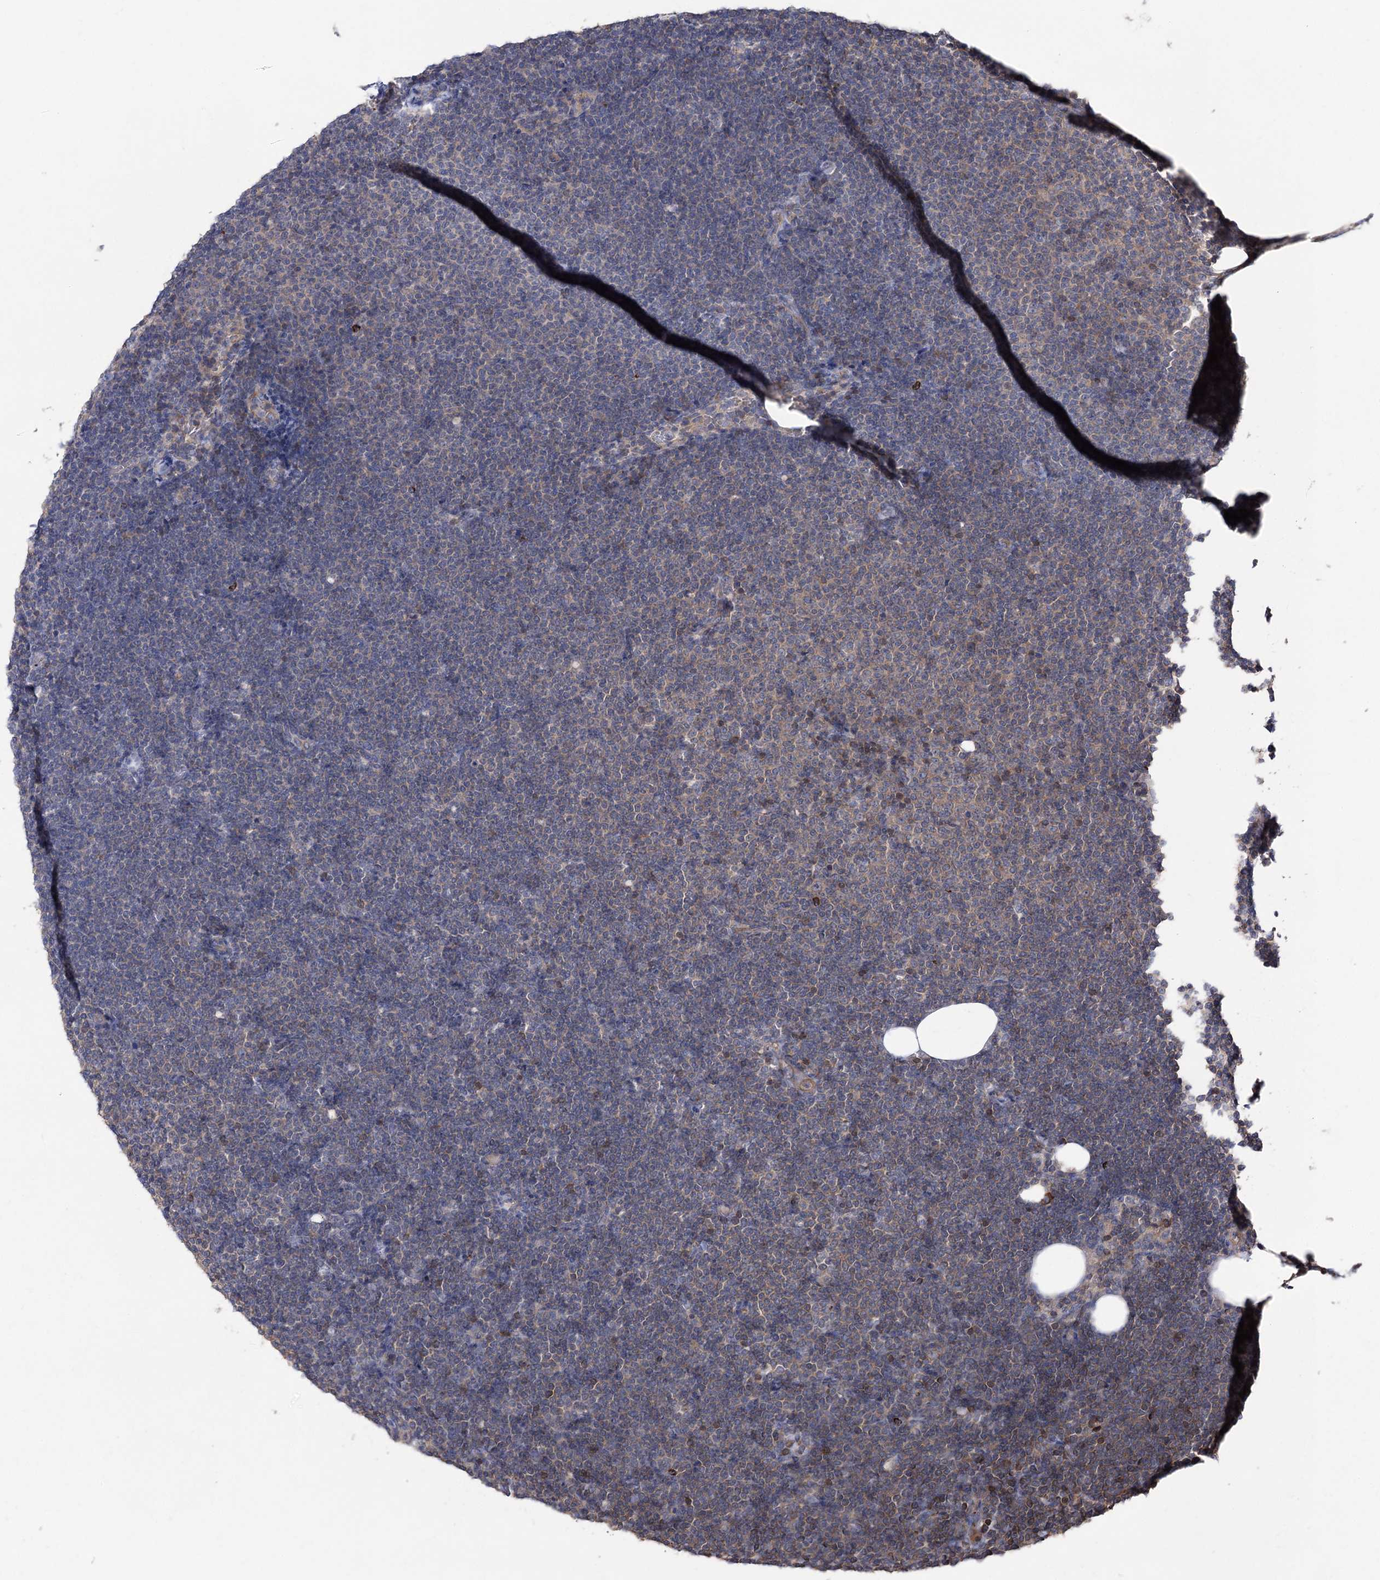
{"staining": {"intensity": "moderate", "quantity": "<25%", "location": "cytoplasmic/membranous"}, "tissue": "lymphoma", "cell_type": "Tumor cells", "image_type": "cancer", "snomed": [{"axis": "morphology", "description": "Malignant lymphoma, non-Hodgkin's type, Low grade"}, {"axis": "topography", "description": "Lymph node"}], "caption": "The immunohistochemical stain shows moderate cytoplasmic/membranous expression in tumor cells of malignant lymphoma, non-Hodgkin's type (low-grade) tissue.", "gene": "LARS2", "patient": {"sex": "female", "age": 53}}